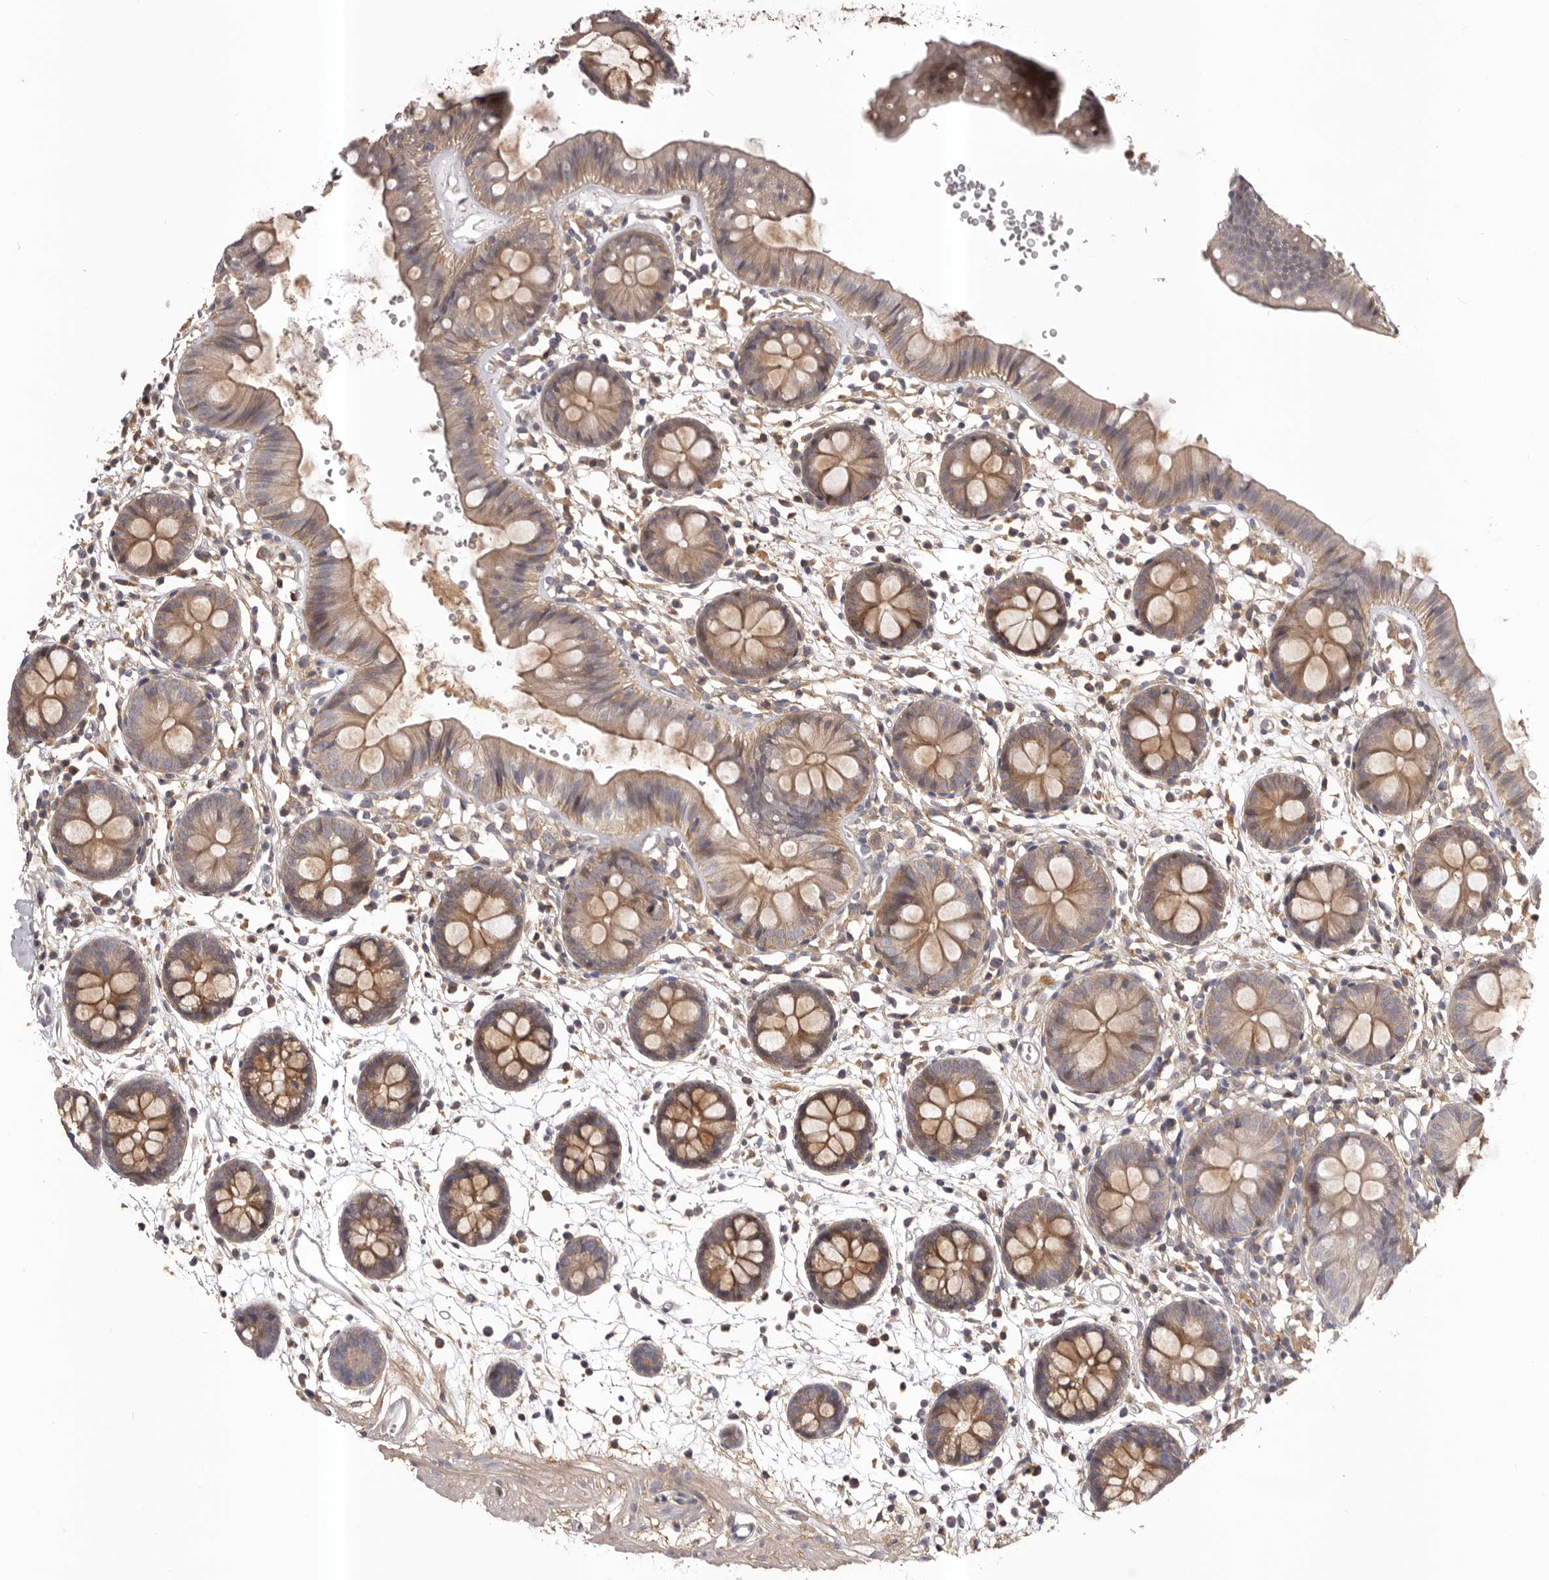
{"staining": {"intensity": "negative", "quantity": "none", "location": "none"}, "tissue": "colon", "cell_type": "Endothelial cells", "image_type": "normal", "snomed": [{"axis": "morphology", "description": "Normal tissue, NOS"}, {"axis": "topography", "description": "Colon"}], "caption": "This is a photomicrograph of IHC staining of unremarkable colon, which shows no staining in endothelial cells.", "gene": "GLIPR2", "patient": {"sex": "male", "age": 56}}